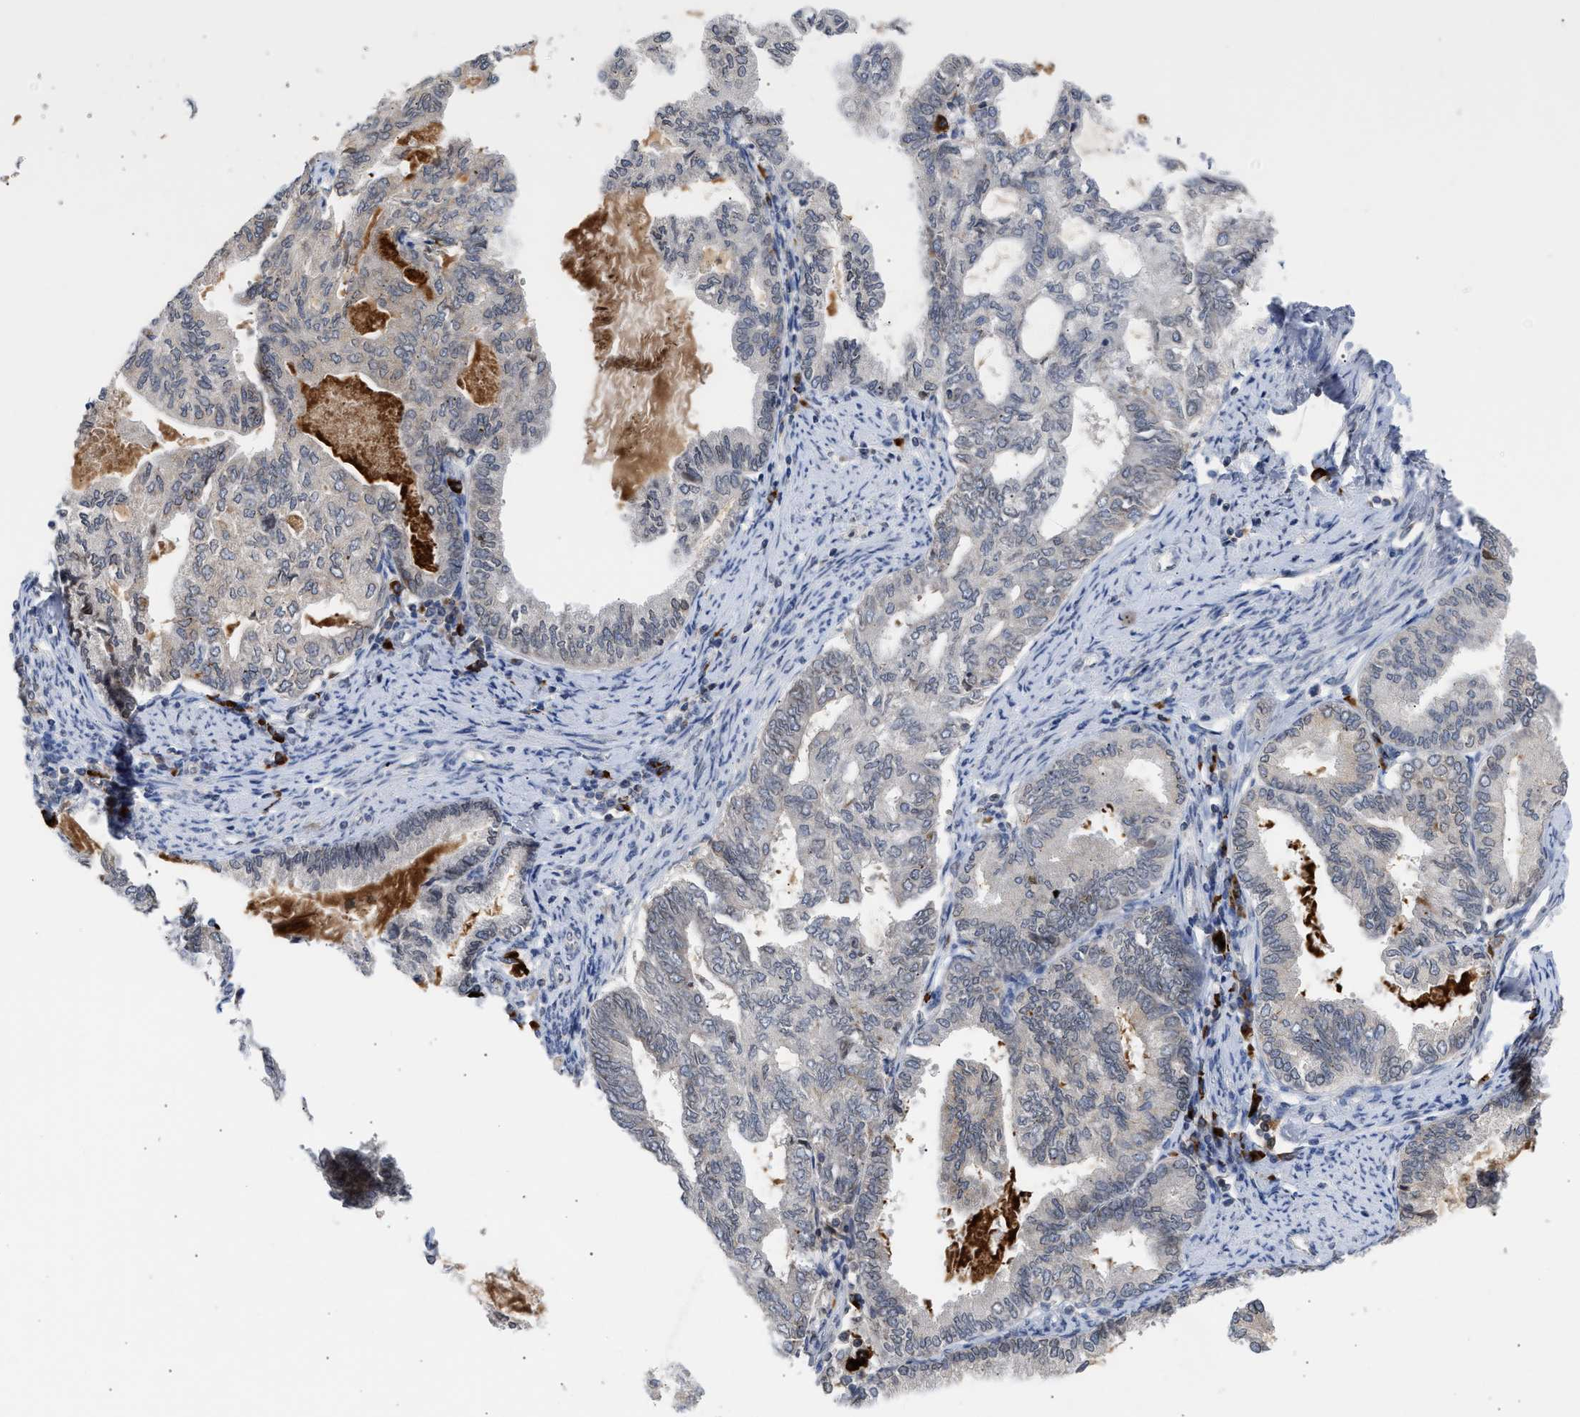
{"staining": {"intensity": "negative", "quantity": "none", "location": "none"}, "tissue": "endometrial cancer", "cell_type": "Tumor cells", "image_type": "cancer", "snomed": [{"axis": "morphology", "description": "Adenocarcinoma, NOS"}, {"axis": "topography", "description": "Endometrium"}], "caption": "IHC histopathology image of human endometrial adenocarcinoma stained for a protein (brown), which reveals no expression in tumor cells. (Immunohistochemistry (ihc), brightfield microscopy, high magnification).", "gene": "NUP62", "patient": {"sex": "female", "age": 86}}